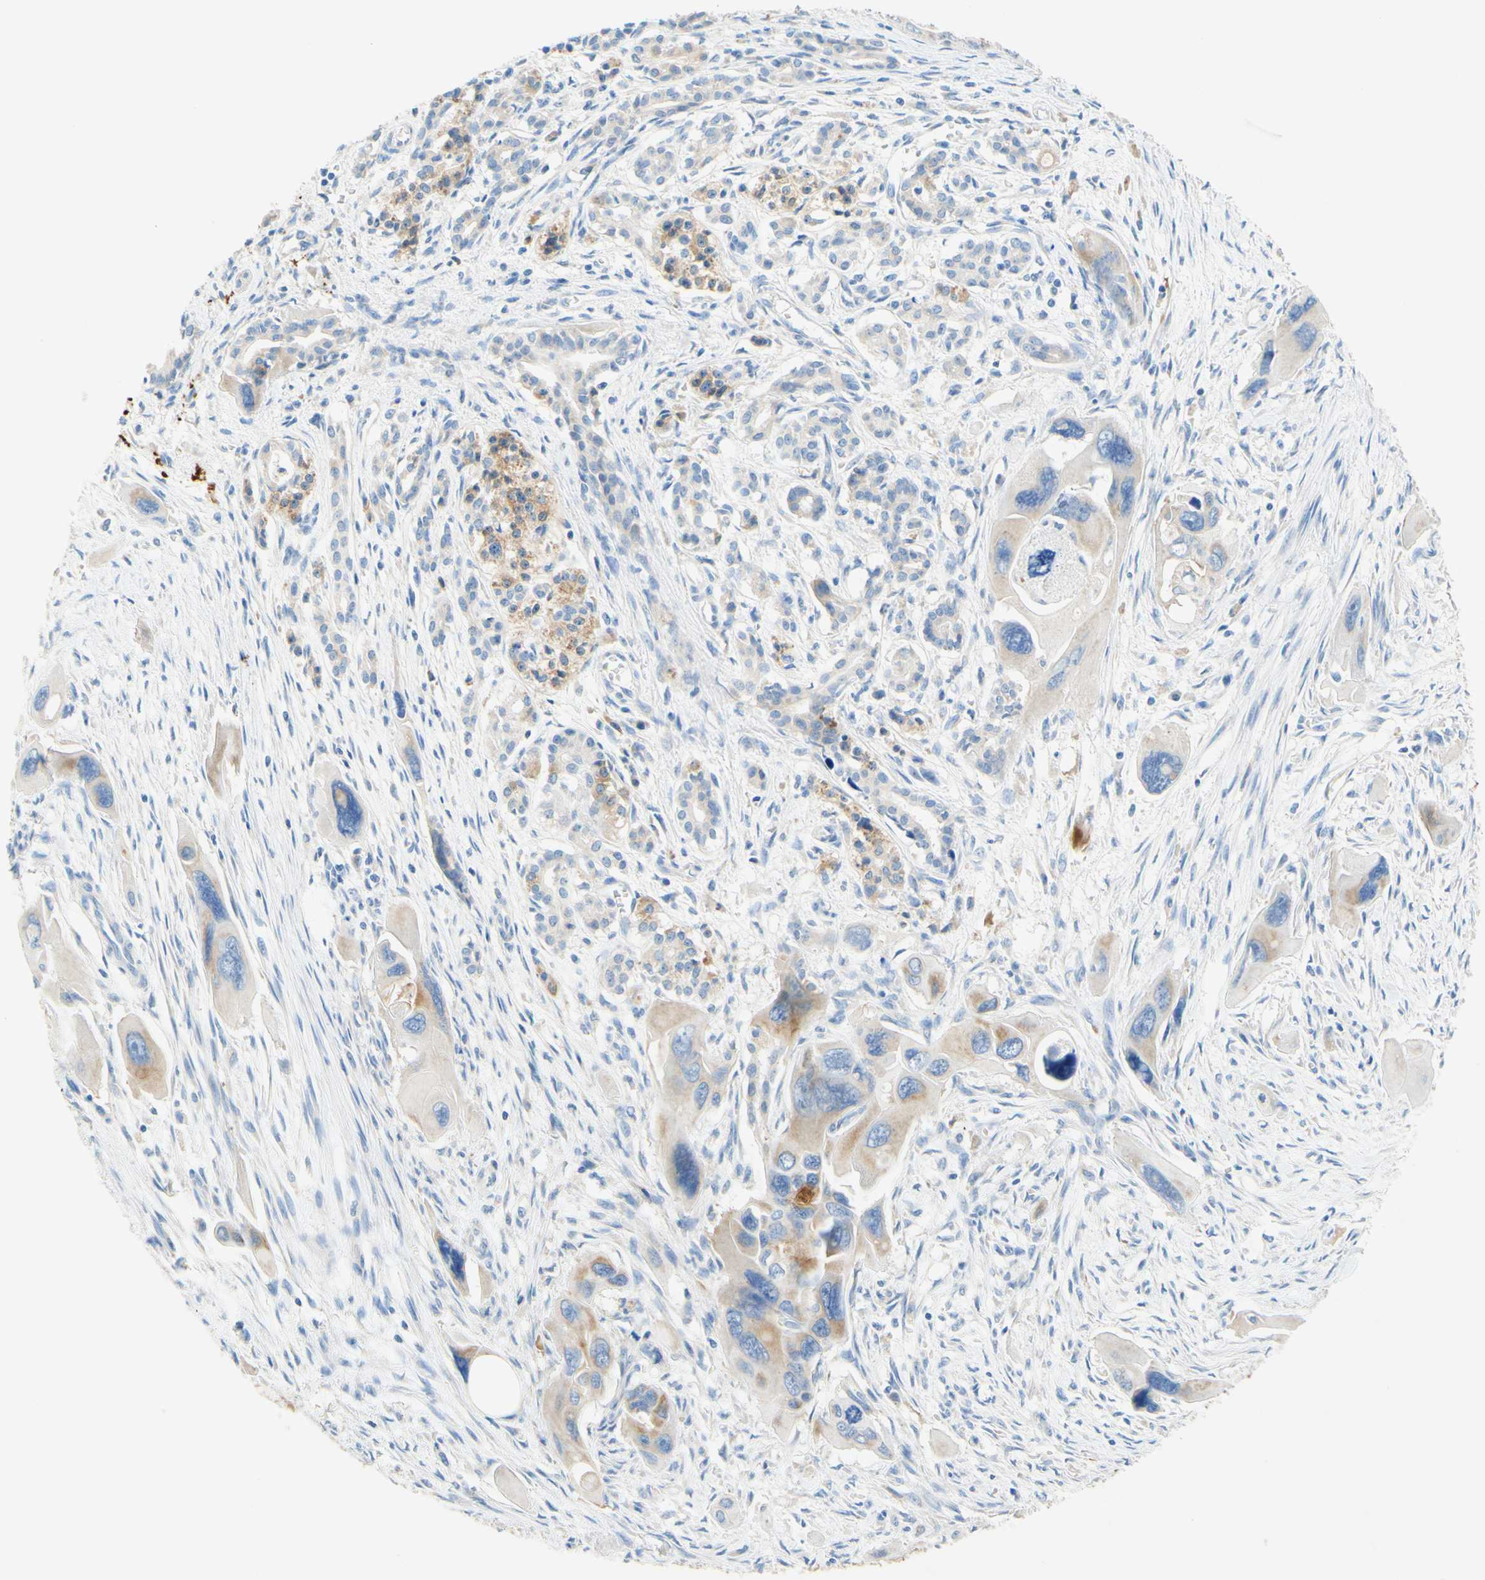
{"staining": {"intensity": "weak", "quantity": "<25%", "location": "cytoplasmic/membranous"}, "tissue": "pancreatic cancer", "cell_type": "Tumor cells", "image_type": "cancer", "snomed": [{"axis": "morphology", "description": "Adenocarcinoma, NOS"}, {"axis": "topography", "description": "Pancreas"}], "caption": "Human adenocarcinoma (pancreatic) stained for a protein using immunohistochemistry reveals no positivity in tumor cells.", "gene": "SLC46A1", "patient": {"sex": "male", "age": 73}}